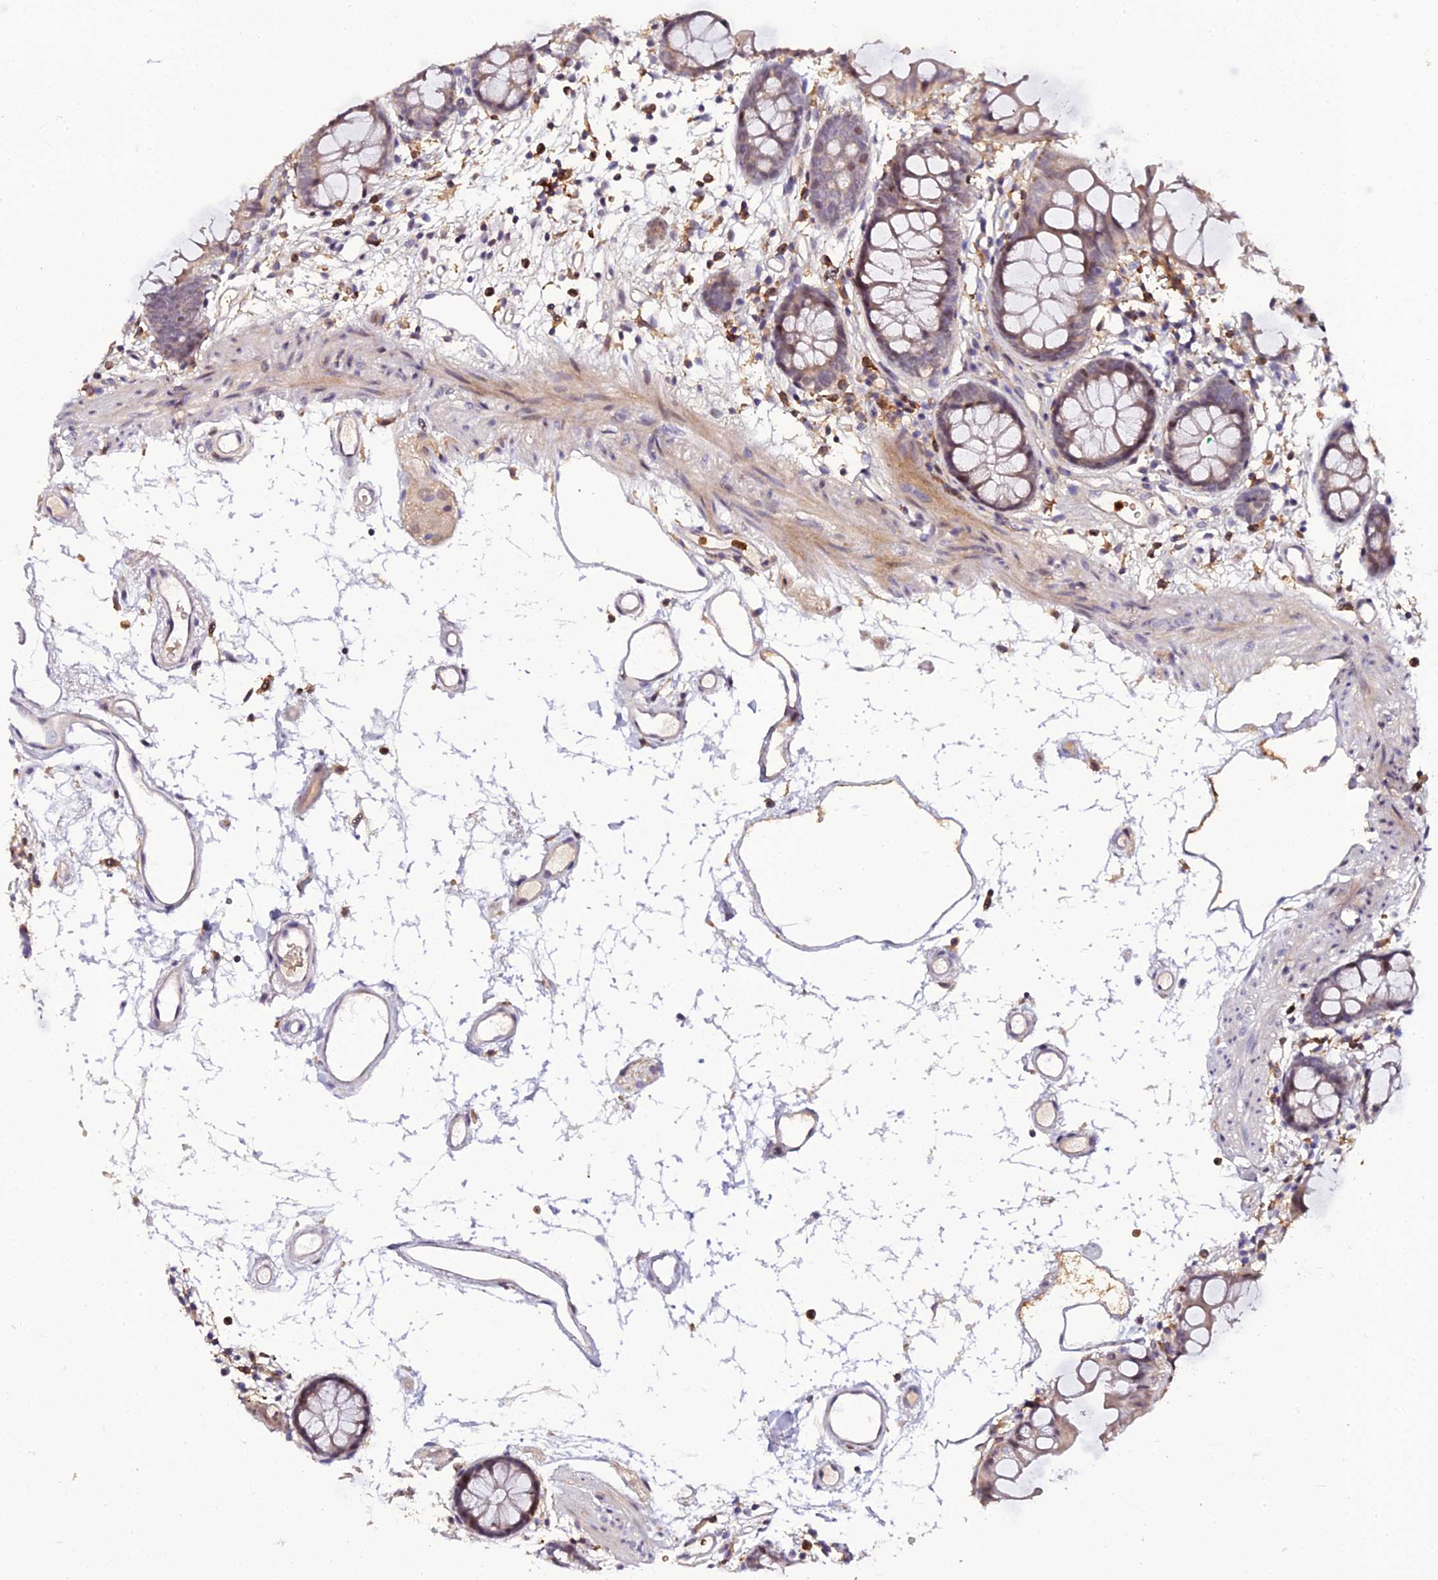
{"staining": {"intensity": "weak", "quantity": ">75%", "location": "cytoplasmic/membranous"}, "tissue": "colon", "cell_type": "Endothelial cells", "image_type": "normal", "snomed": [{"axis": "morphology", "description": "Normal tissue, NOS"}, {"axis": "topography", "description": "Colon"}], "caption": "Immunohistochemistry (IHC) histopathology image of unremarkable colon: colon stained using immunohistochemistry demonstrates low levels of weak protein expression localized specifically in the cytoplasmic/membranous of endothelial cells, appearing as a cytoplasmic/membranous brown color.", "gene": "IL4I1", "patient": {"sex": "female", "age": 84}}